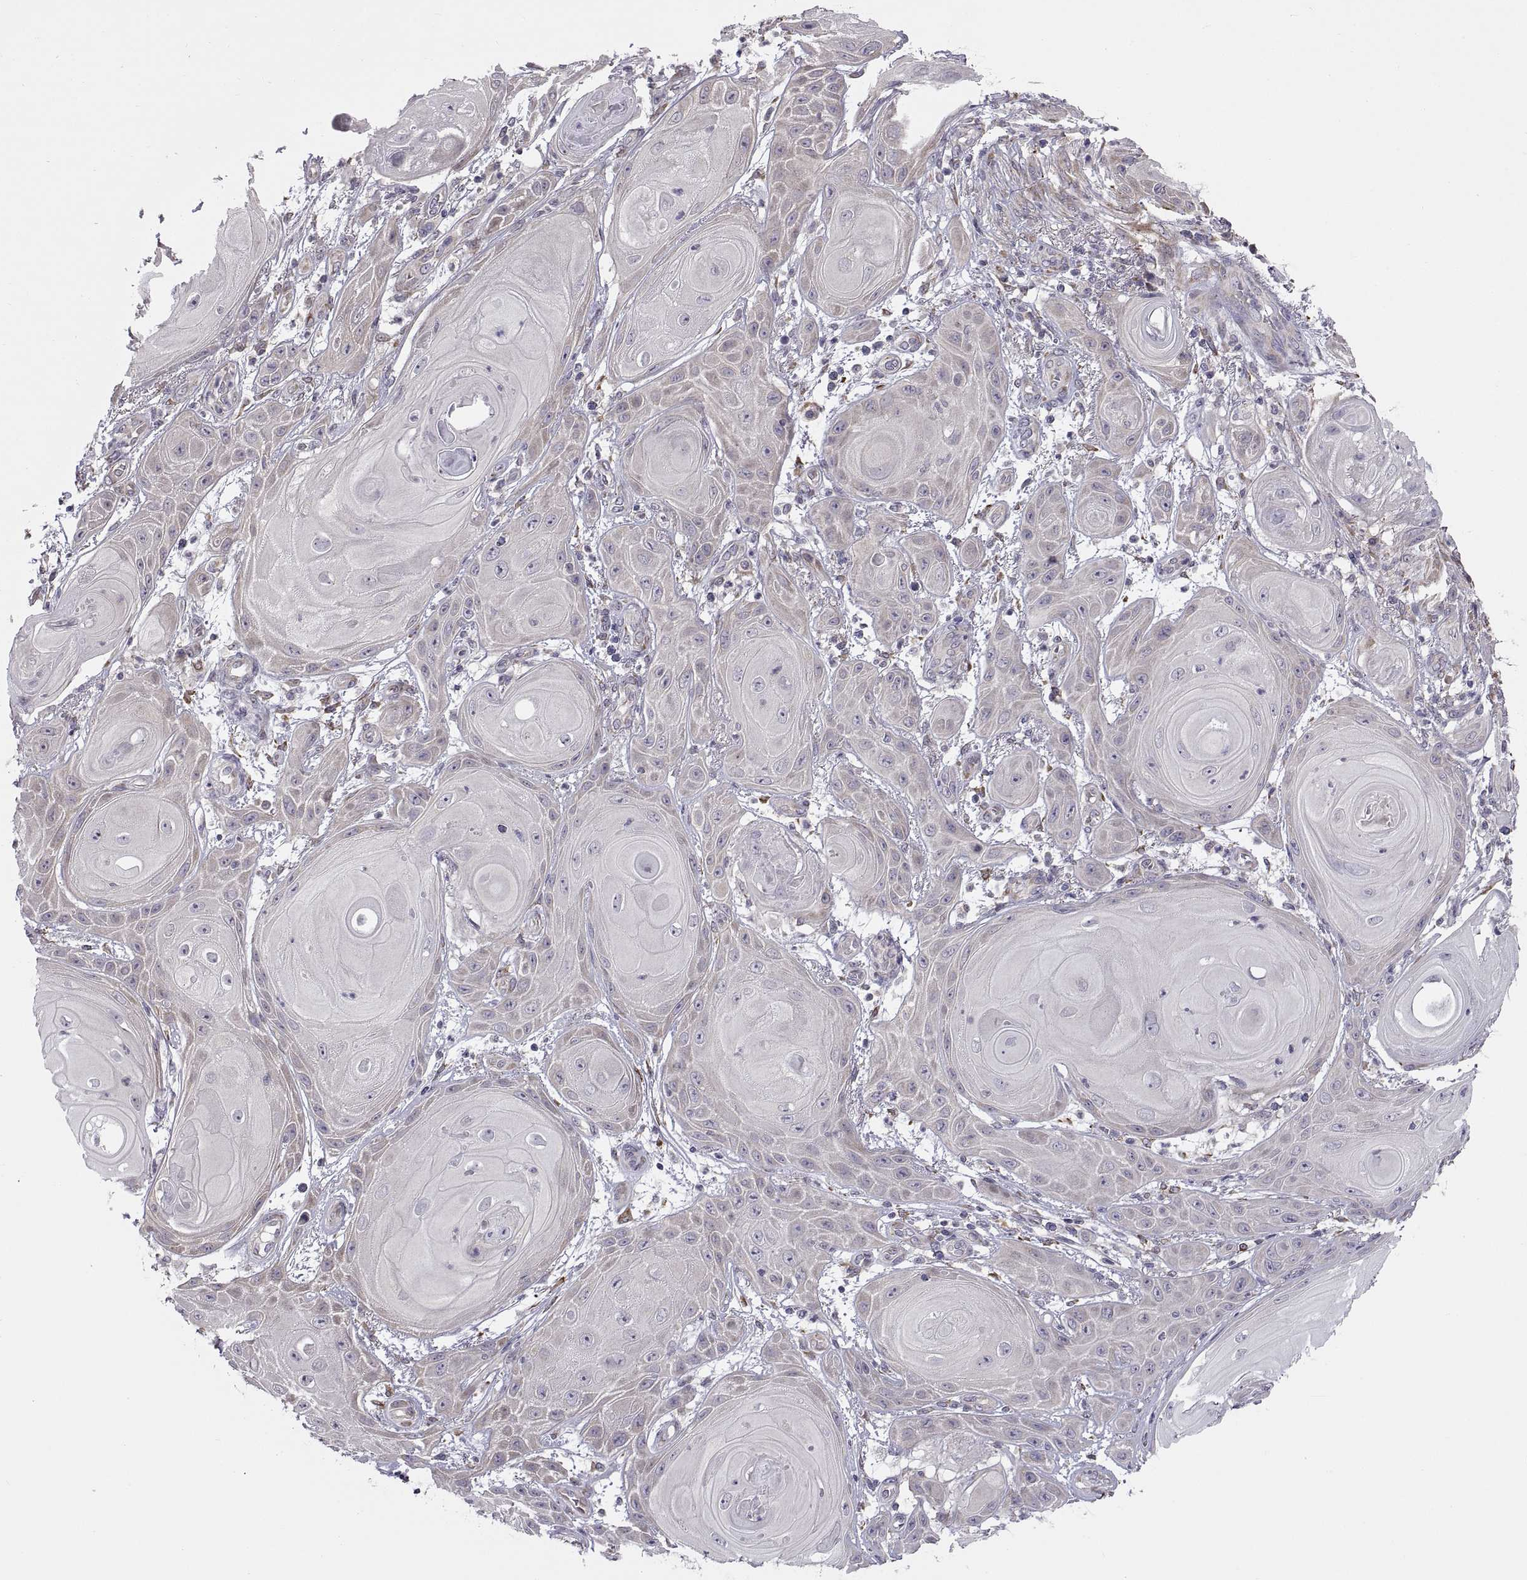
{"staining": {"intensity": "weak", "quantity": "25%-75%", "location": "cytoplasmic/membranous"}, "tissue": "skin cancer", "cell_type": "Tumor cells", "image_type": "cancer", "snomed": [{"axis": "morphology", "description": "Squamous cell carcinoma, NOS"}, {"axis": "topography", "description": "Skin"}], "caption": "Skin squamous cell carcinoma was stained to show a protein in brown. There is low levels of weak cytoplasmic/membranous expression in about 25%-75% of tumor cells.", "gene": "ACSBG2", "patient": {"sex": "male", "age": 62}}